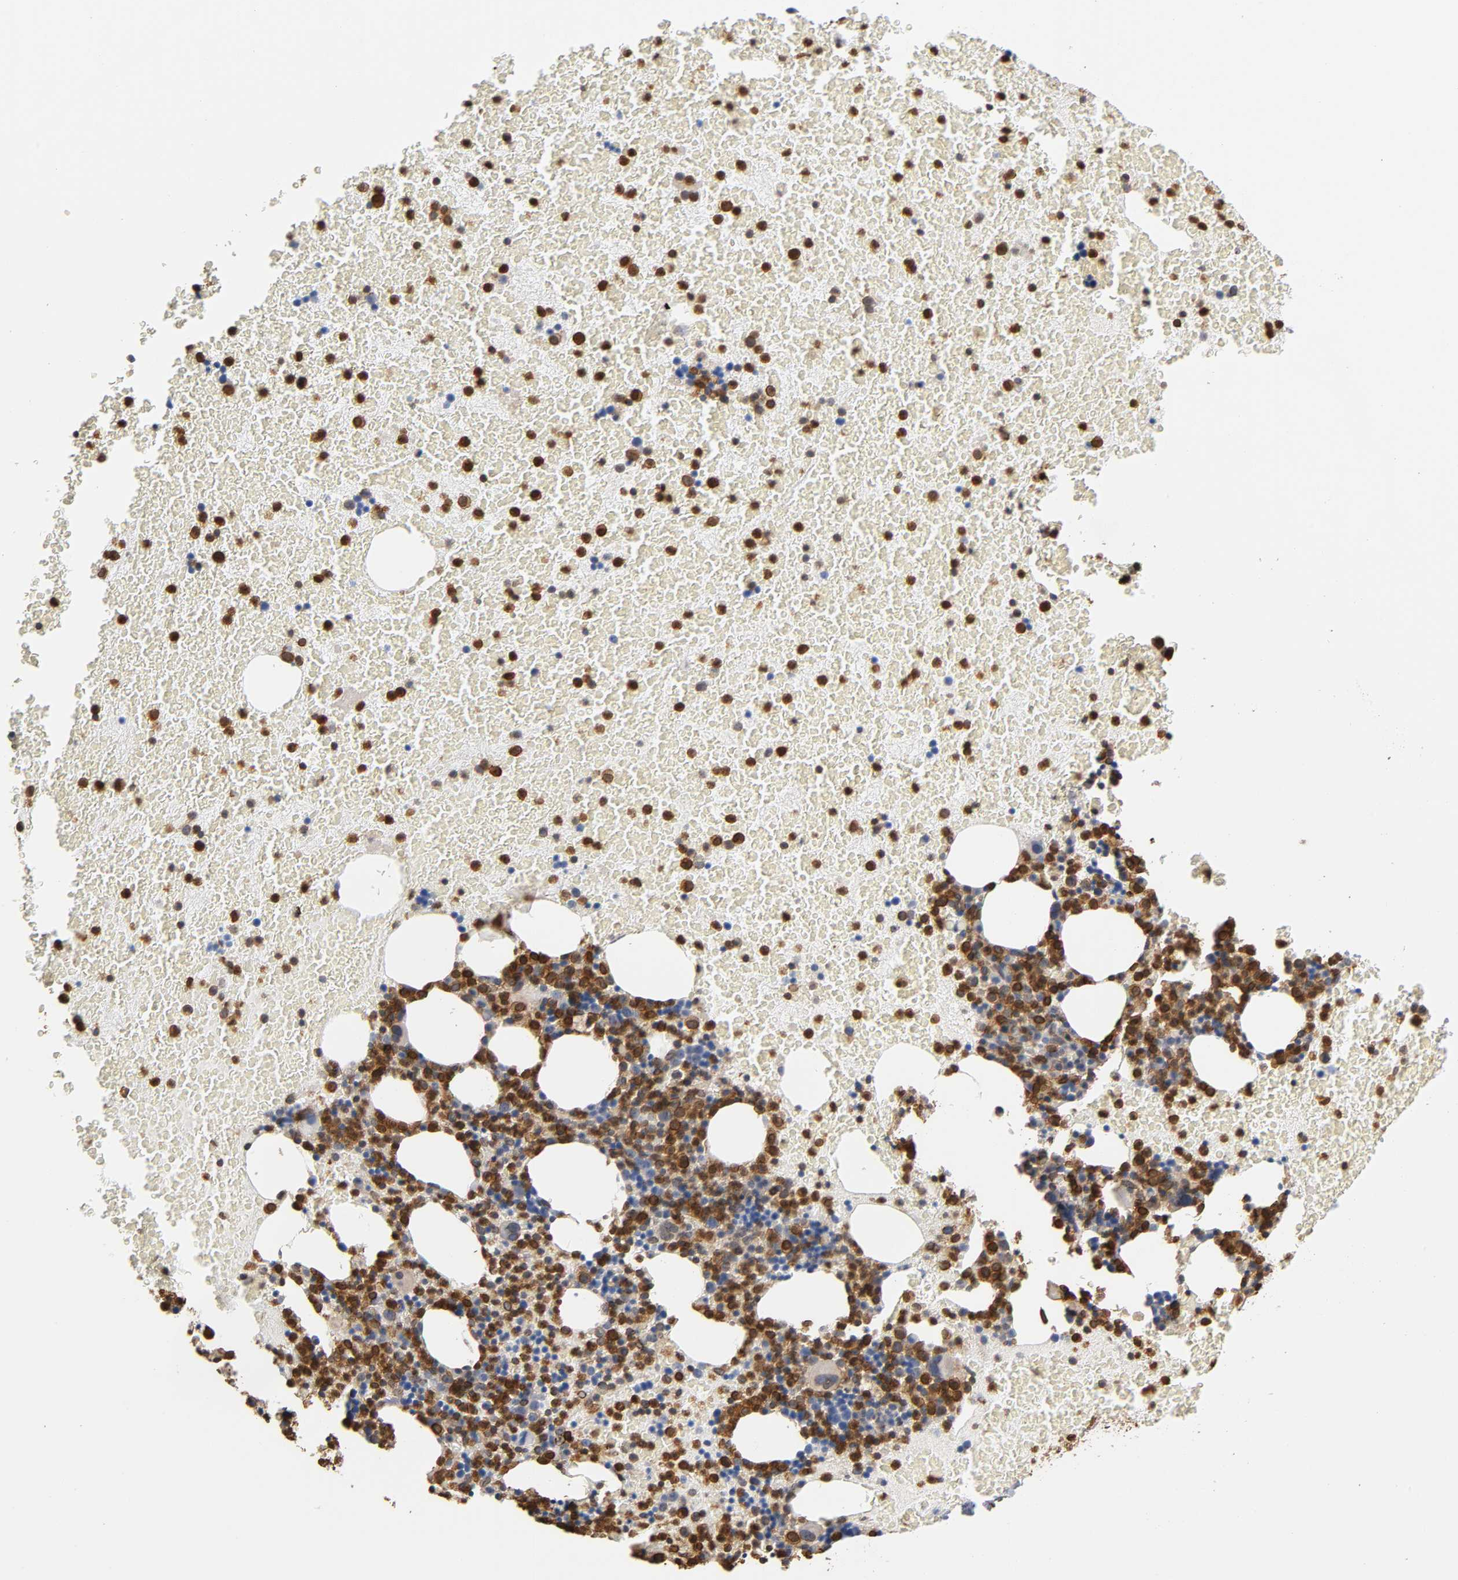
{"staining": {"intensity": "strong", "quantity": "25%-75%", "location": "cytoplasmic/membranous,nuclear"}, "tissue": "bone marrow", "cell_type": "Hematopoietic cells", "image_type": "normal", "snomed": [{"axis": "morphology", "description": "Normal tissue, NOS"}, {"axis": "topography", "description": "Bone marrow"}], "caption": "There is high levels of strong cytoplasmic/membranous,nuclear positivity in hematopoietic cells of benign bone marrow, as demonstrated by immunohistochemical staining (brown color).", "gene": "ANXA11", "patient": {"sex": "female", "age": 71}}